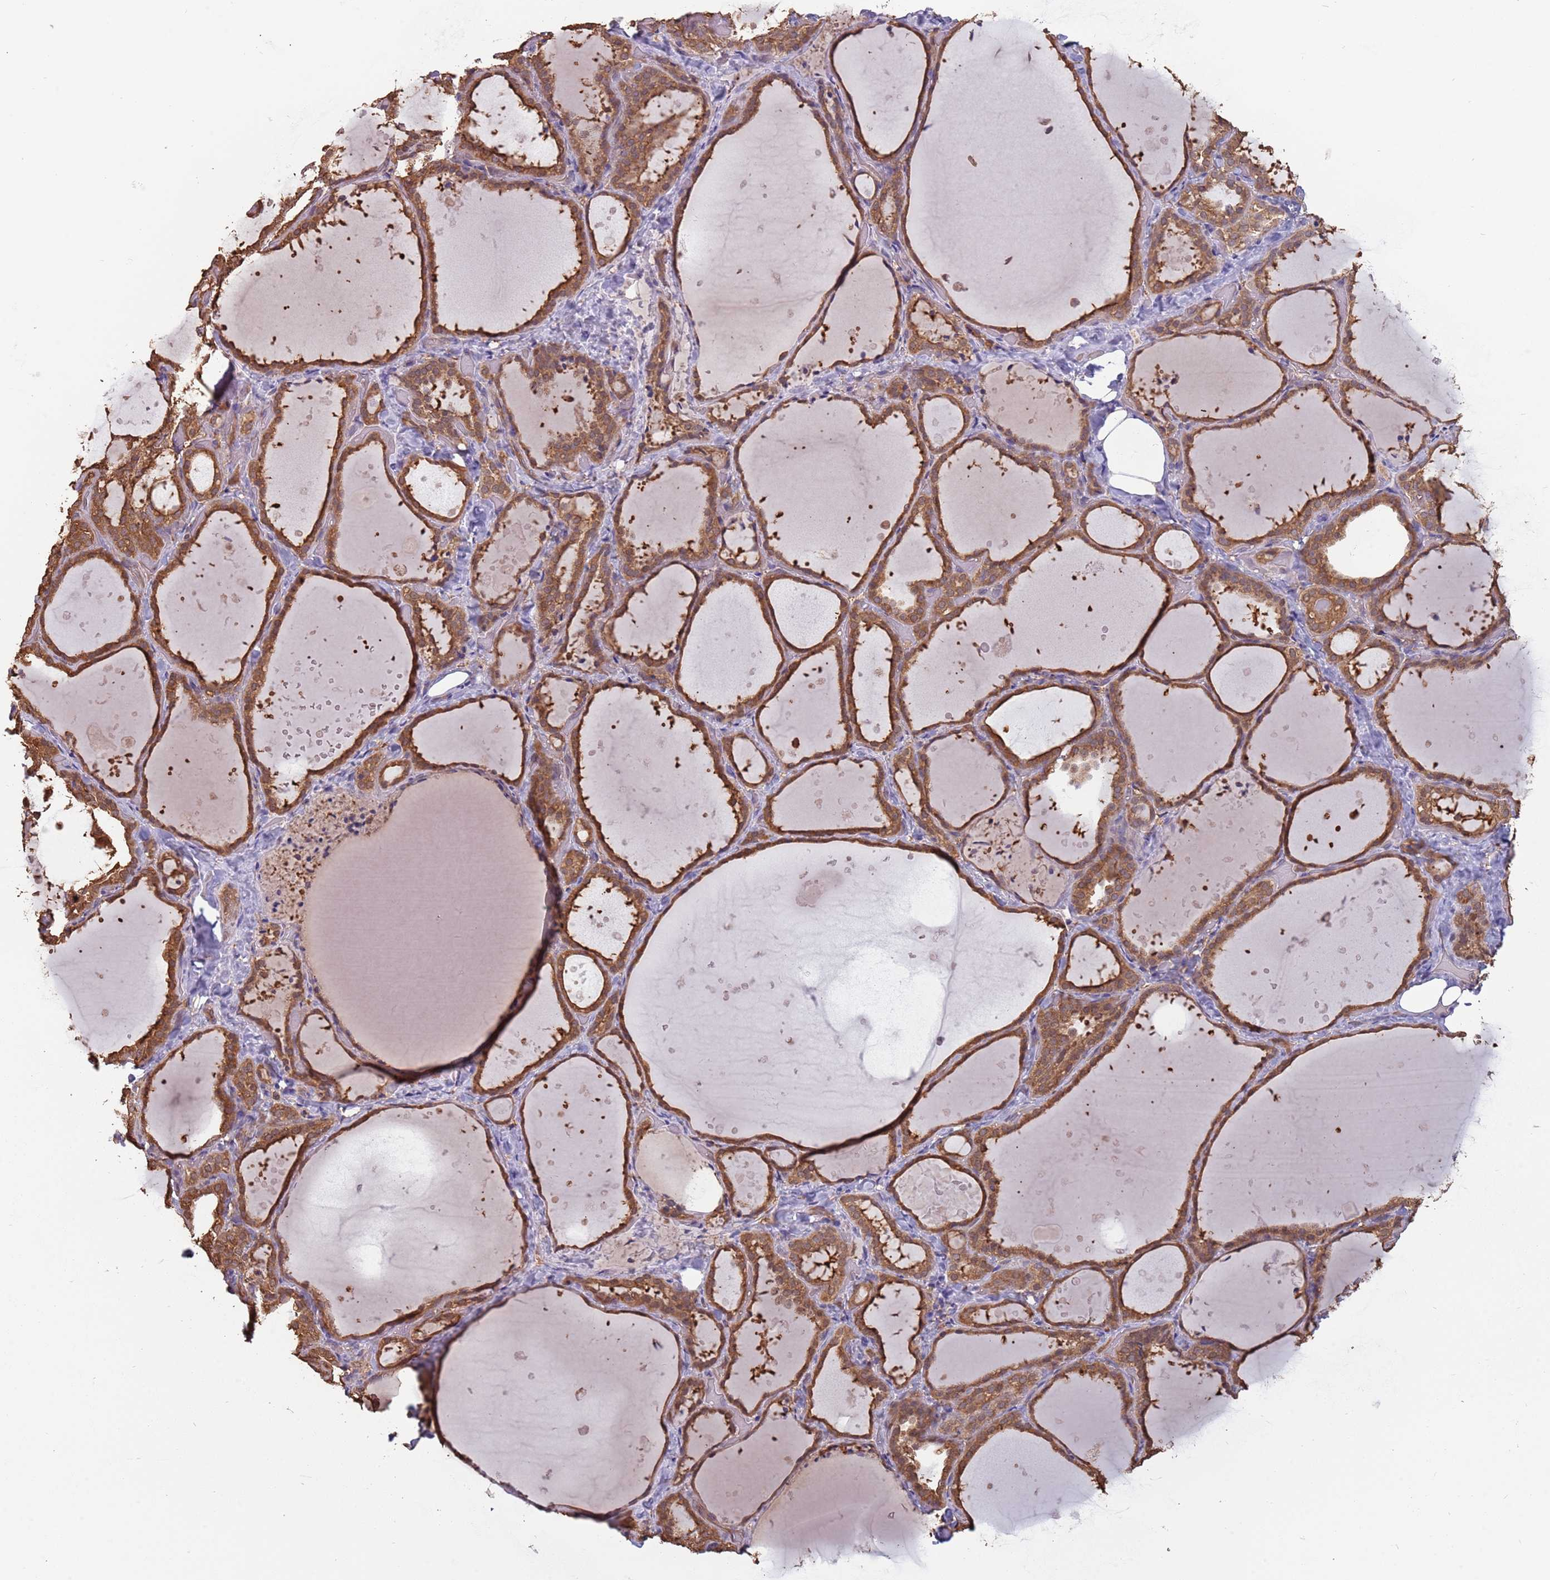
{"staining": {"intensity": "moderate", "quantity": ">75%", "location": "cytoplasmic/membranous"}, "tissue": "thyroid gland", "cell_type": "Glandular cells", "image_type": "normal", "snomed": [{"axis": "morphology", "description": "Normal tissue, NOS"}, {"axis": "topography", "description": "Thyroid gland"}], "caption": "Immunohistochemical staining of unremarkable human thyroid gland exhibits moderate cytoplasmic/membranous protein staining in approximately >75% of glandular cells.", "gene": "COG4", "patient": {"sex": "female", "age": 44}}